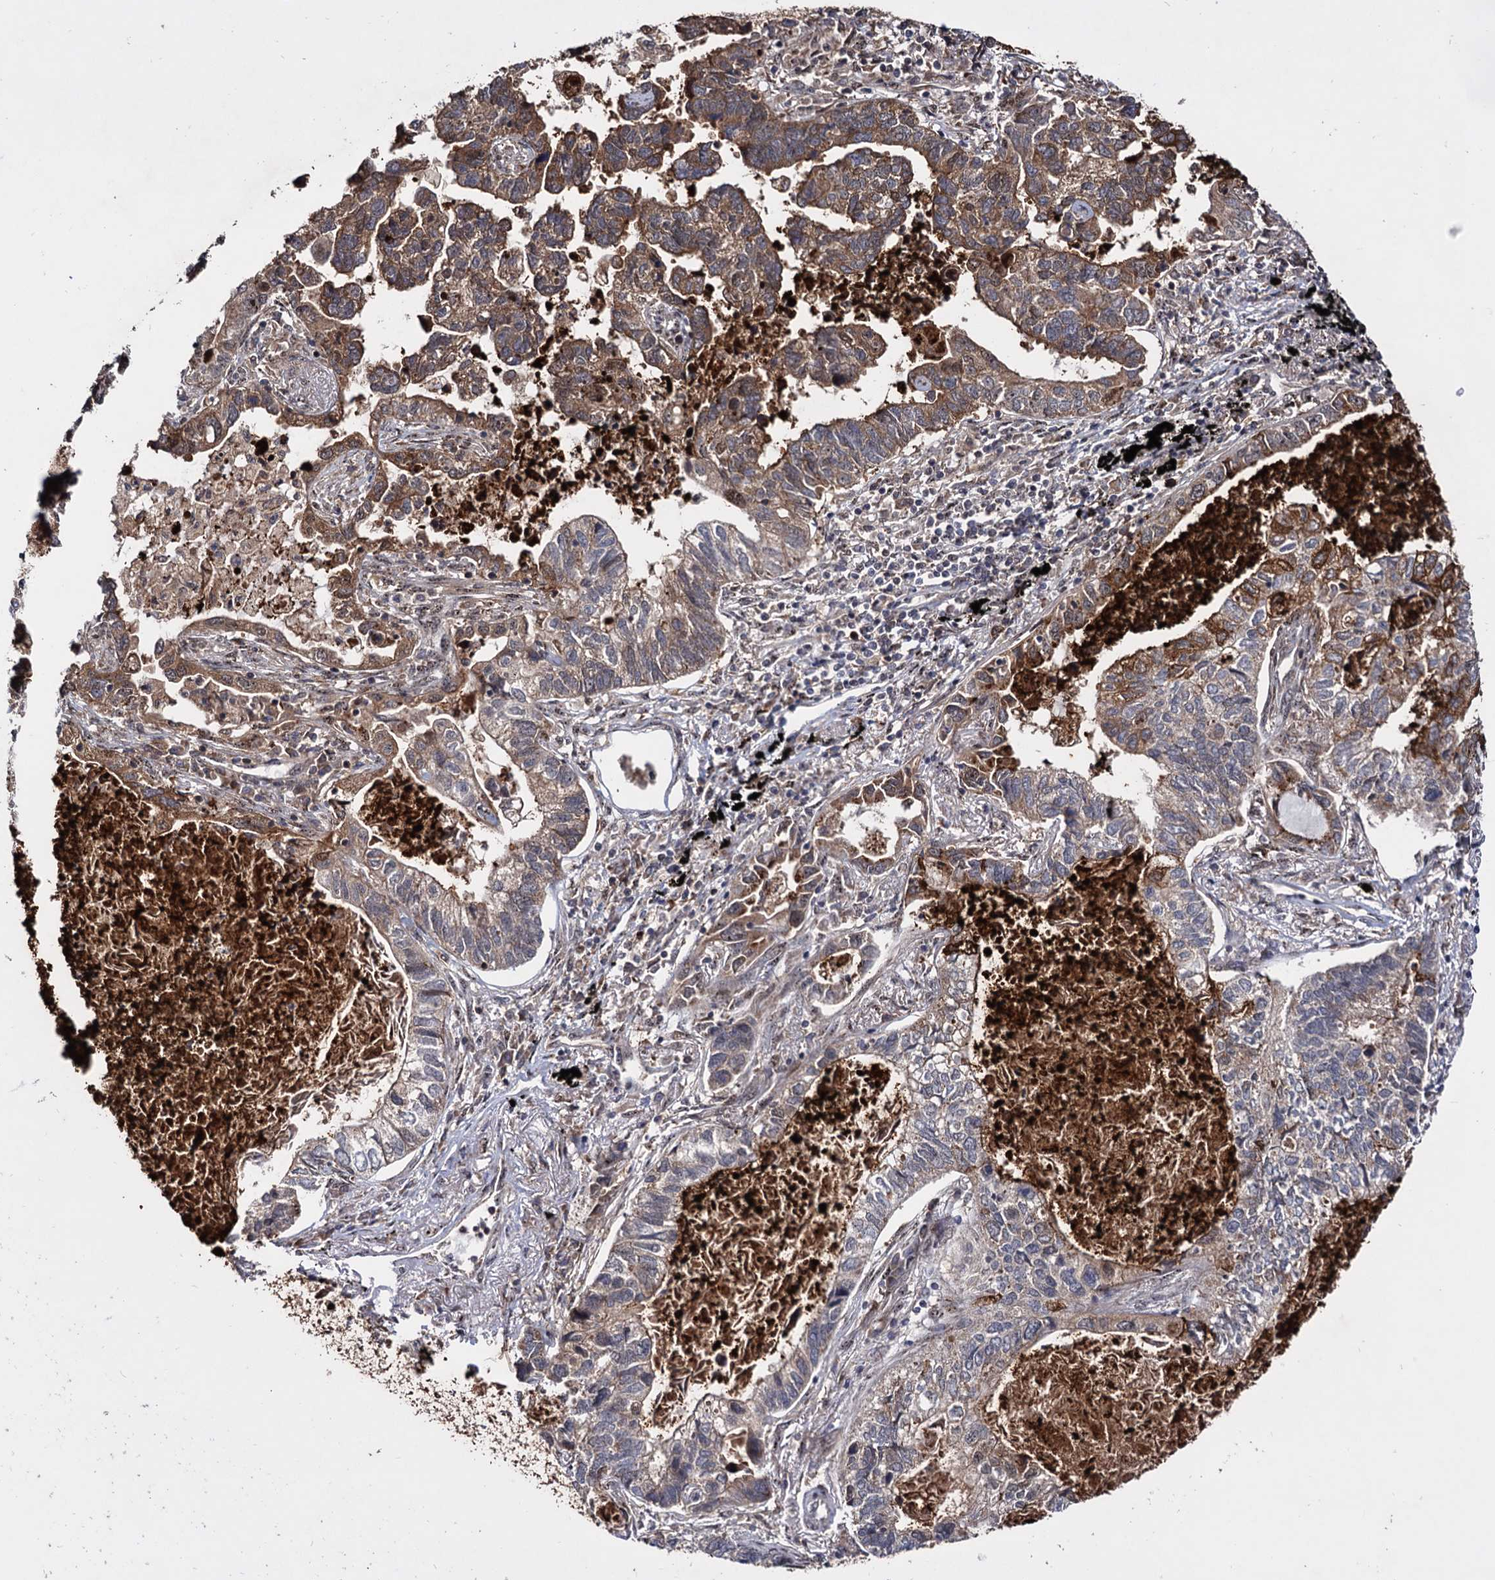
{"staining": {"intensity": "moderate", "quantity": "25%-75%", "location": "cytoplasmic/membranous,nuclear"}, "tissue": "lung cancer", "cell_type": "Tumor cells", "image_type": "cancer", "snomed": [{"axis": "morphology", "description": "Adenocarcinoma, NOS"}, {"axis": "topography", "description": "Lung"}], "caption": "There is medium levels of moderate cytoplasmic/membranous and nuclear expression in tumor cells of lung adenocarcinoma, as demonstrated by immunohistochemical staining (brown color).", "gene": "PIGB", "patient": {"sex": "male", "age": 67}}